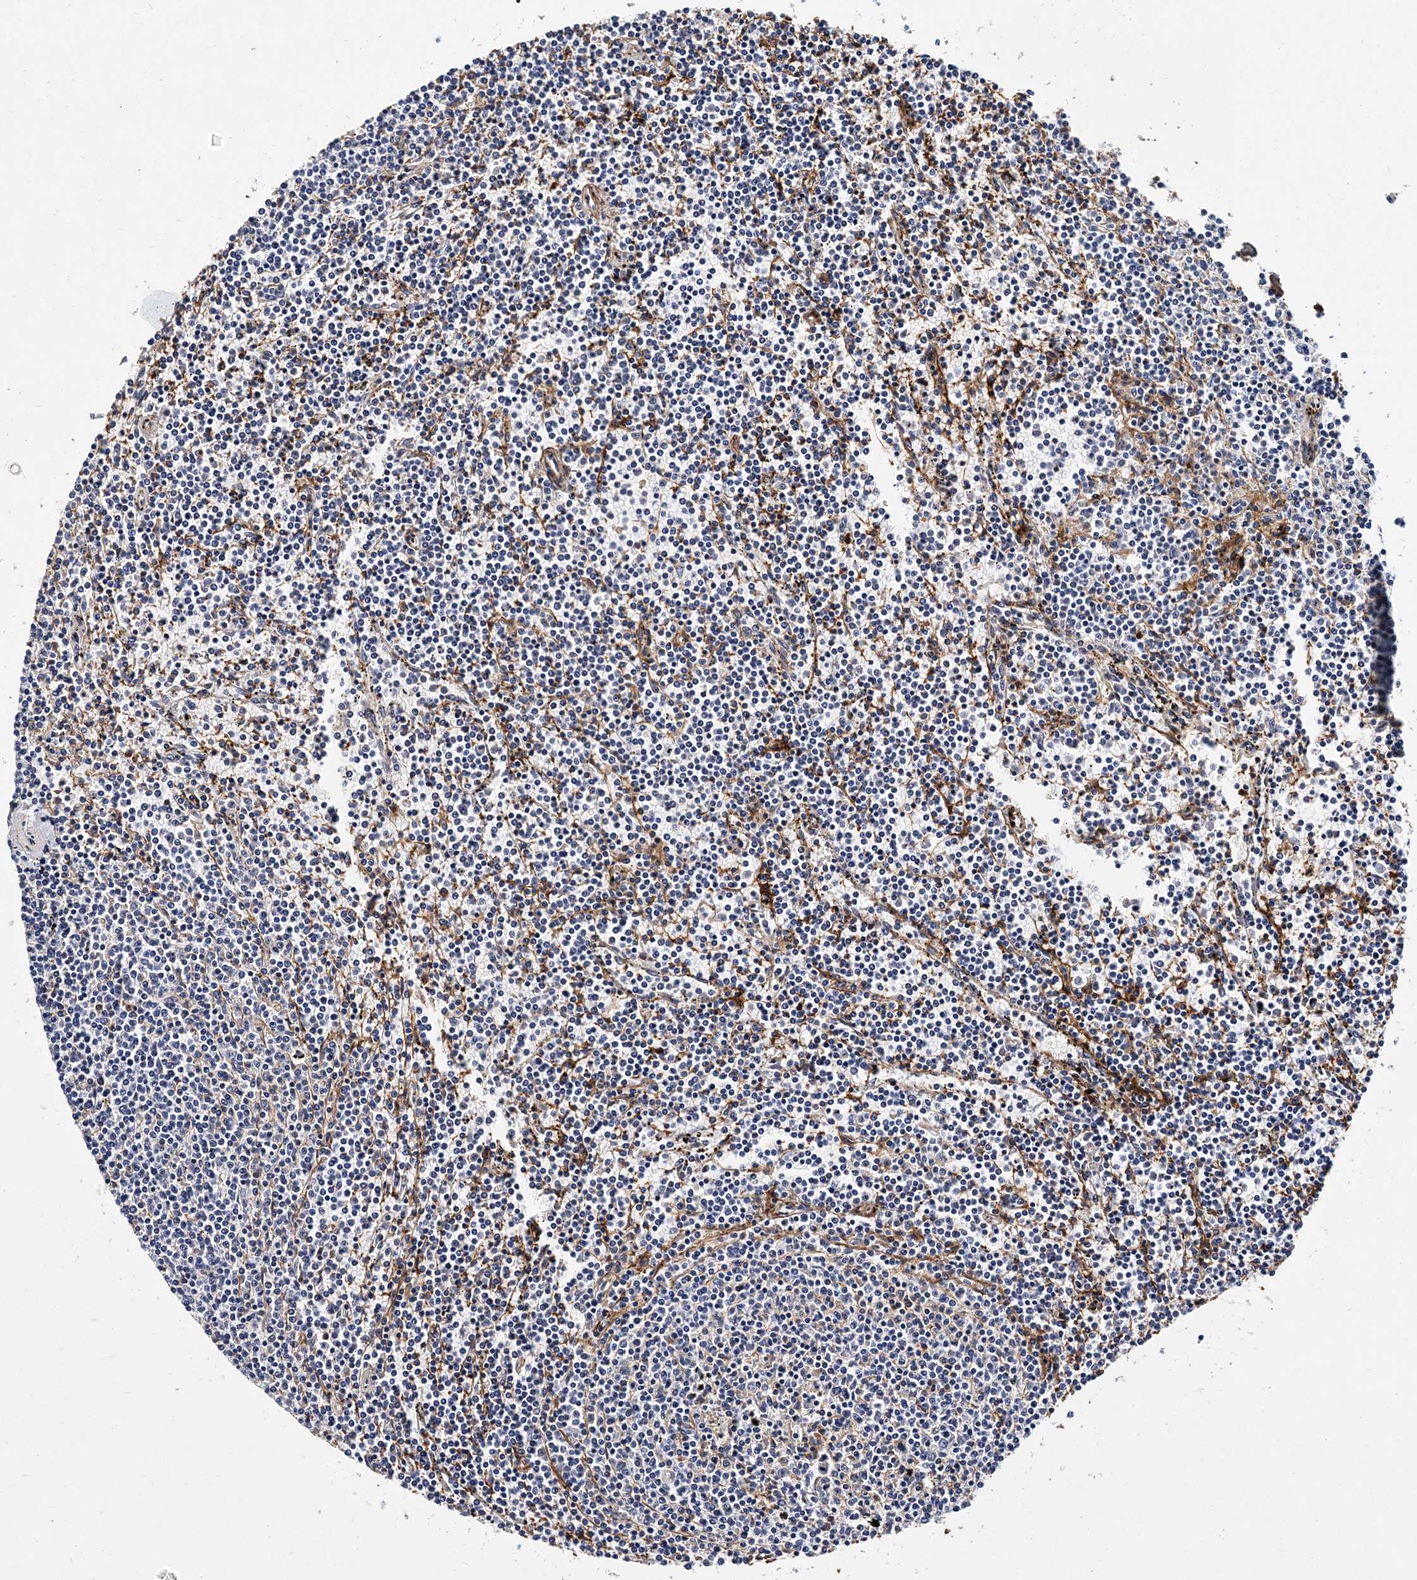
{"staining": {"intensity": "negative", "quantity": "none", "location": "none"}, "tissue": "lymphoma", "cell_type": "Tumor cells", "image_type": "cancer", "snomed": [{"axis": "morphology", "description": "Malignant lymphoma, non-Hodgkin's type, Low grade"}, {"axis": "topography", "description": "Spleen"}], "caption": "Photomicrograph shows no protein expression in tumor cells of lymphoma tissue.", "gene": "ITGA2B", "patient": {"sex": "female", "age": 50}}